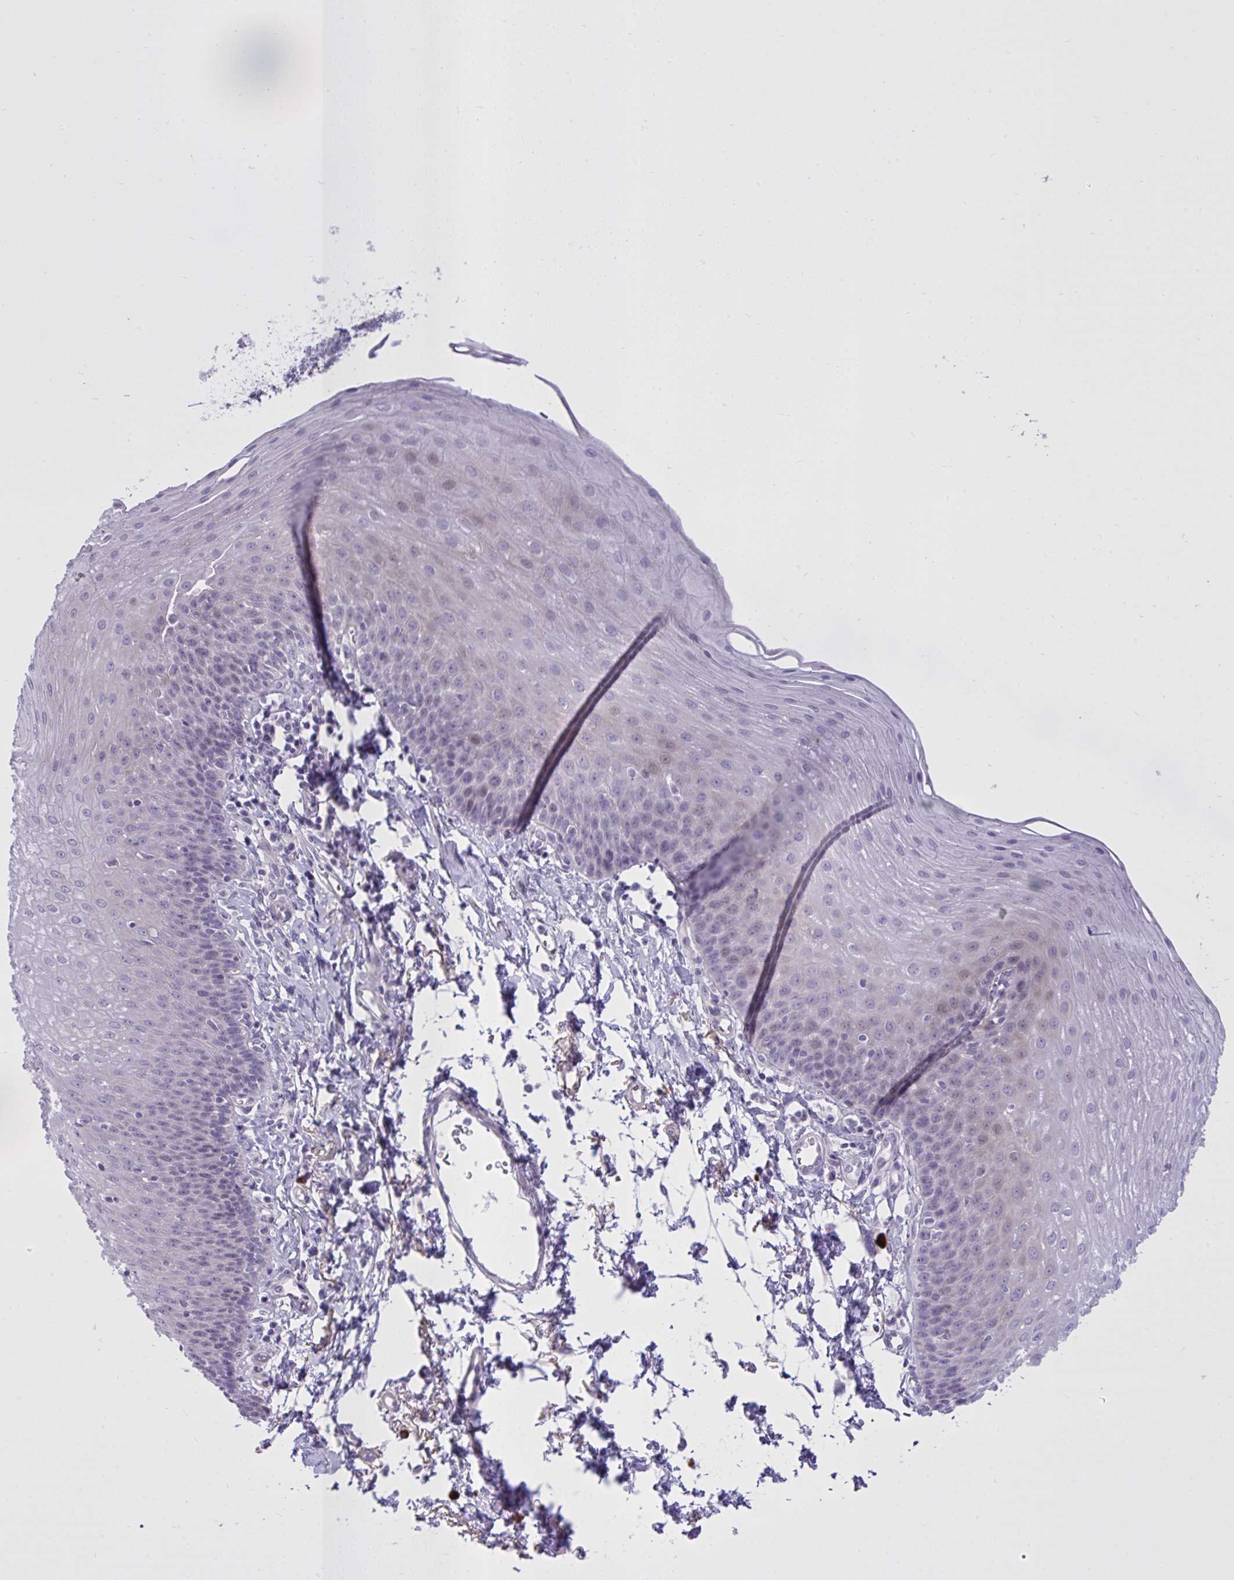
{"staining": {"intensity": "negative", "quantity": "none", "location": "none"}, "tissue": "esophagus", "cell_type": "Squamous epithelial cells", "image_type": "normal", "snomed": [{"axis": "morphology", "description": "Normal tissue, NOS"}, {"axis": "topography", "description": "Esophagus"}], "caption": "Squamous epithelial cells show no significant protein expression in unremarkable esophagus. Brightfield microscopy of immunohistochemistry stained with DAB (3,3'-diaminobenzidine) (brown) and hematoxylin (blue), captured at high magnification.", "gene": "SPAG1", "patient": {"sex": "female", "age": 81}}